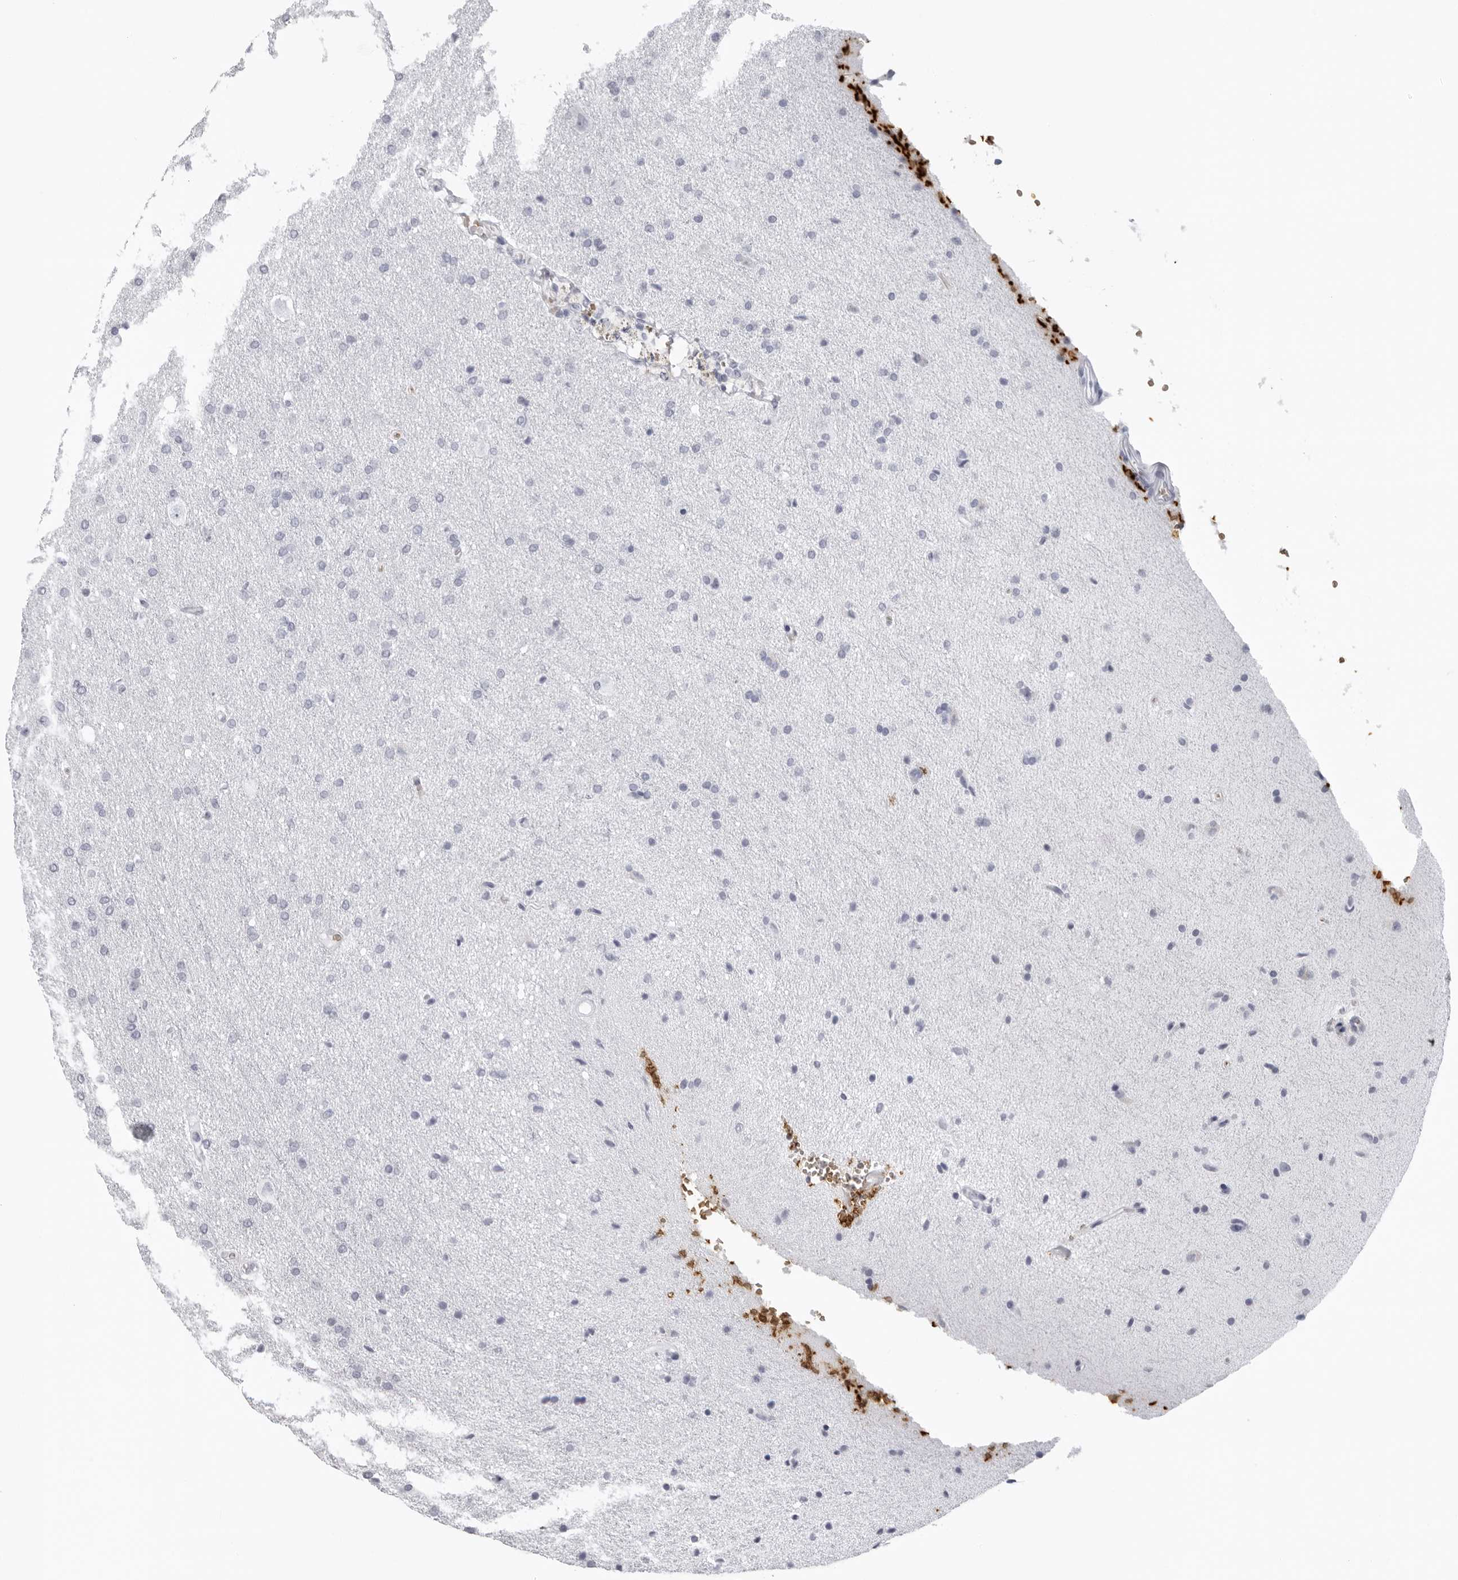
{"staining": {"intensity": "negative", "quantity": "none", "location": "none"}, "tissue": "glioma", "cell_type": "Tumor cells", "image_type": "cancer", "snomed": [{"axis": "morphology", "description": "Glioma, malignant, Low grade"}, {"axis": "topography", "description": "Brain"}], "caption": "Protein analysis of malignant low-grade glioma exhibits no significant staining in tumor cells.", "gene": "EPB41", "patient": {"sex": "female", "age": 37}}